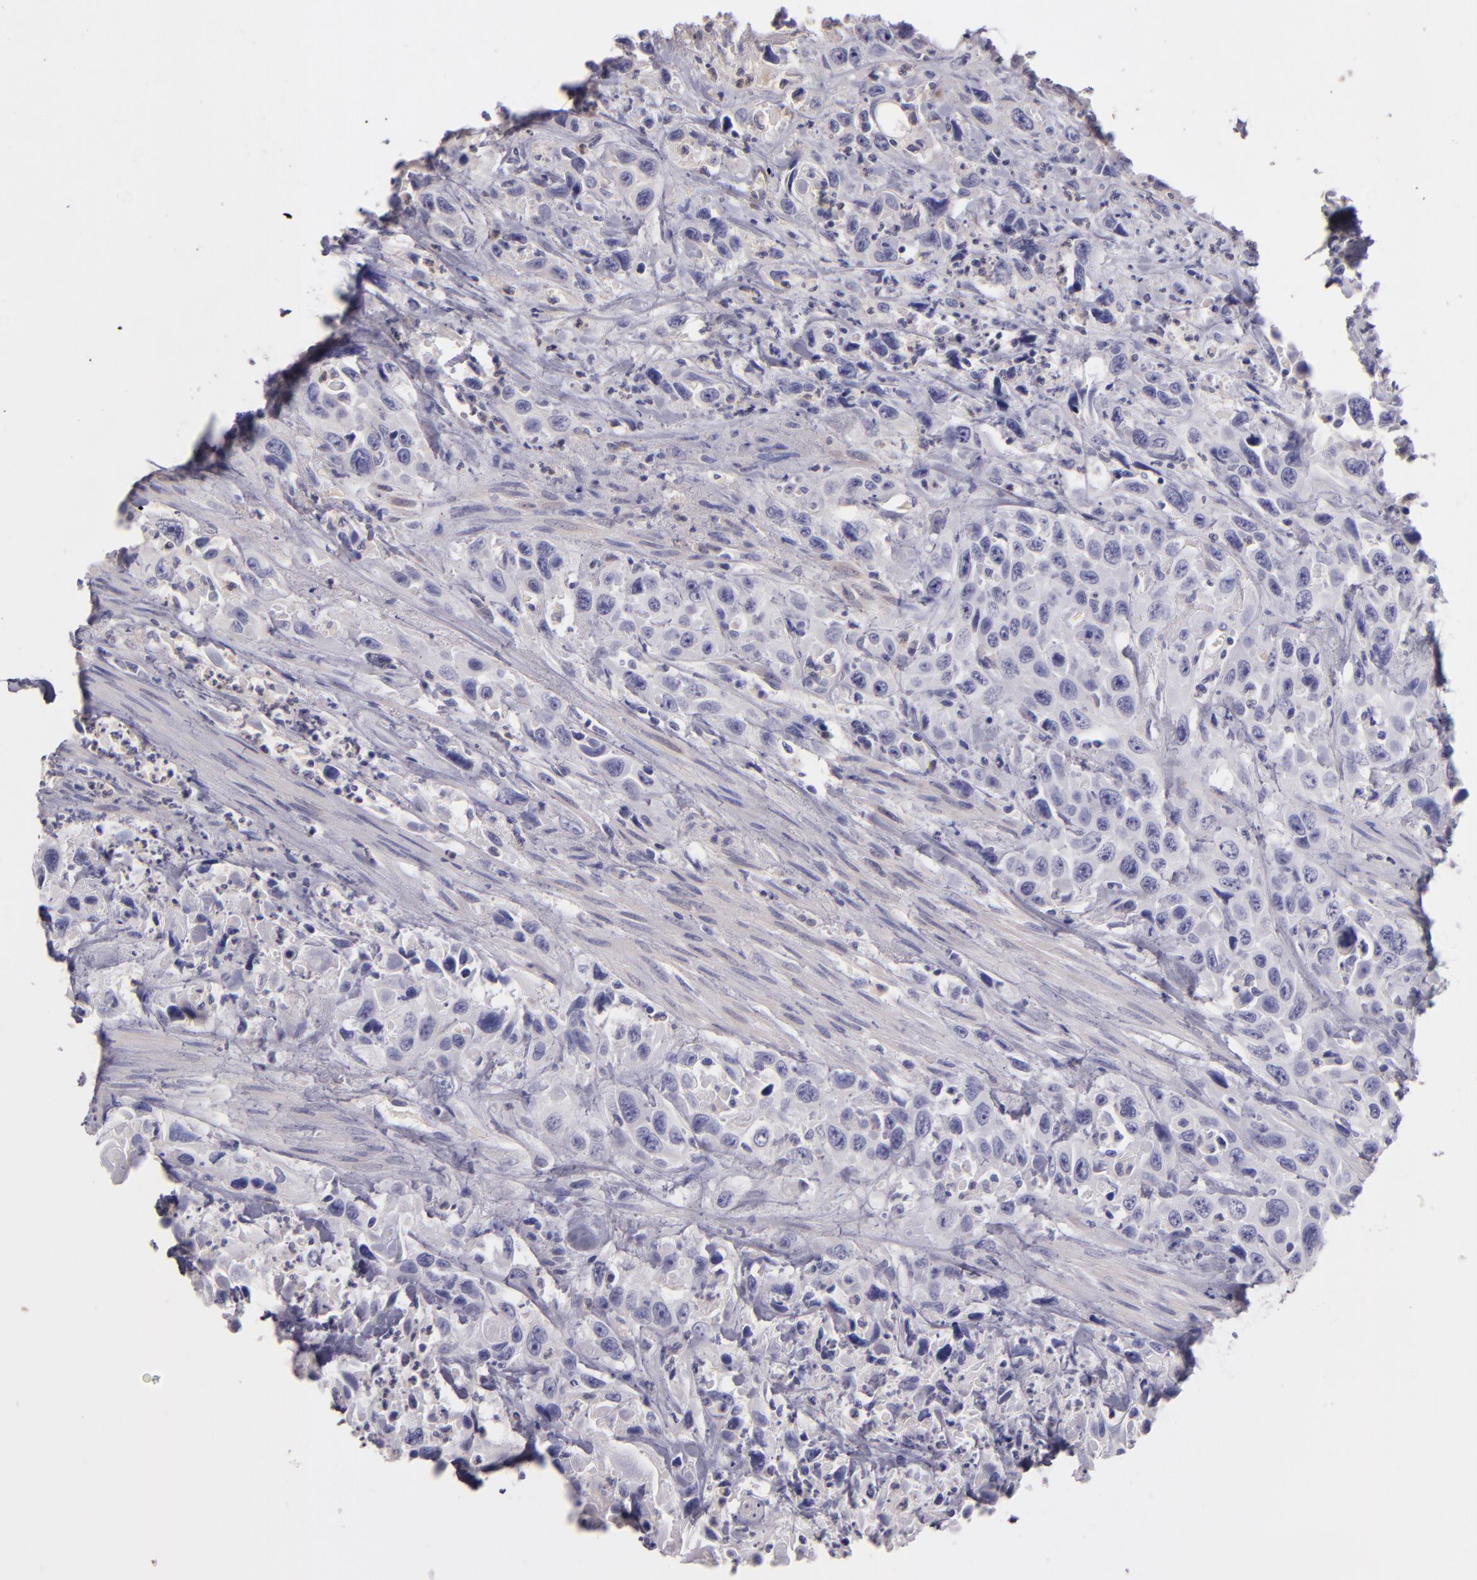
{"staining": {"intensity": "negative", "quantity": "none", "location": "none"}, "tissue": "urothelial cancer", "cell_type": "Tumor cells", "image_type": "cancer", "snomed": [{"axis": "morphology", "description": "Urothelial carcinoma, High grade"}, {"axis": "topography", "description": "Urinary bladder"}], "caption": "The immunohistochemistry (IHC) image has no significant staining in tumor cells of urothelial cancer tissue.", "gene": "FHIT", "patient": {"sex": "female", "age": 84}}